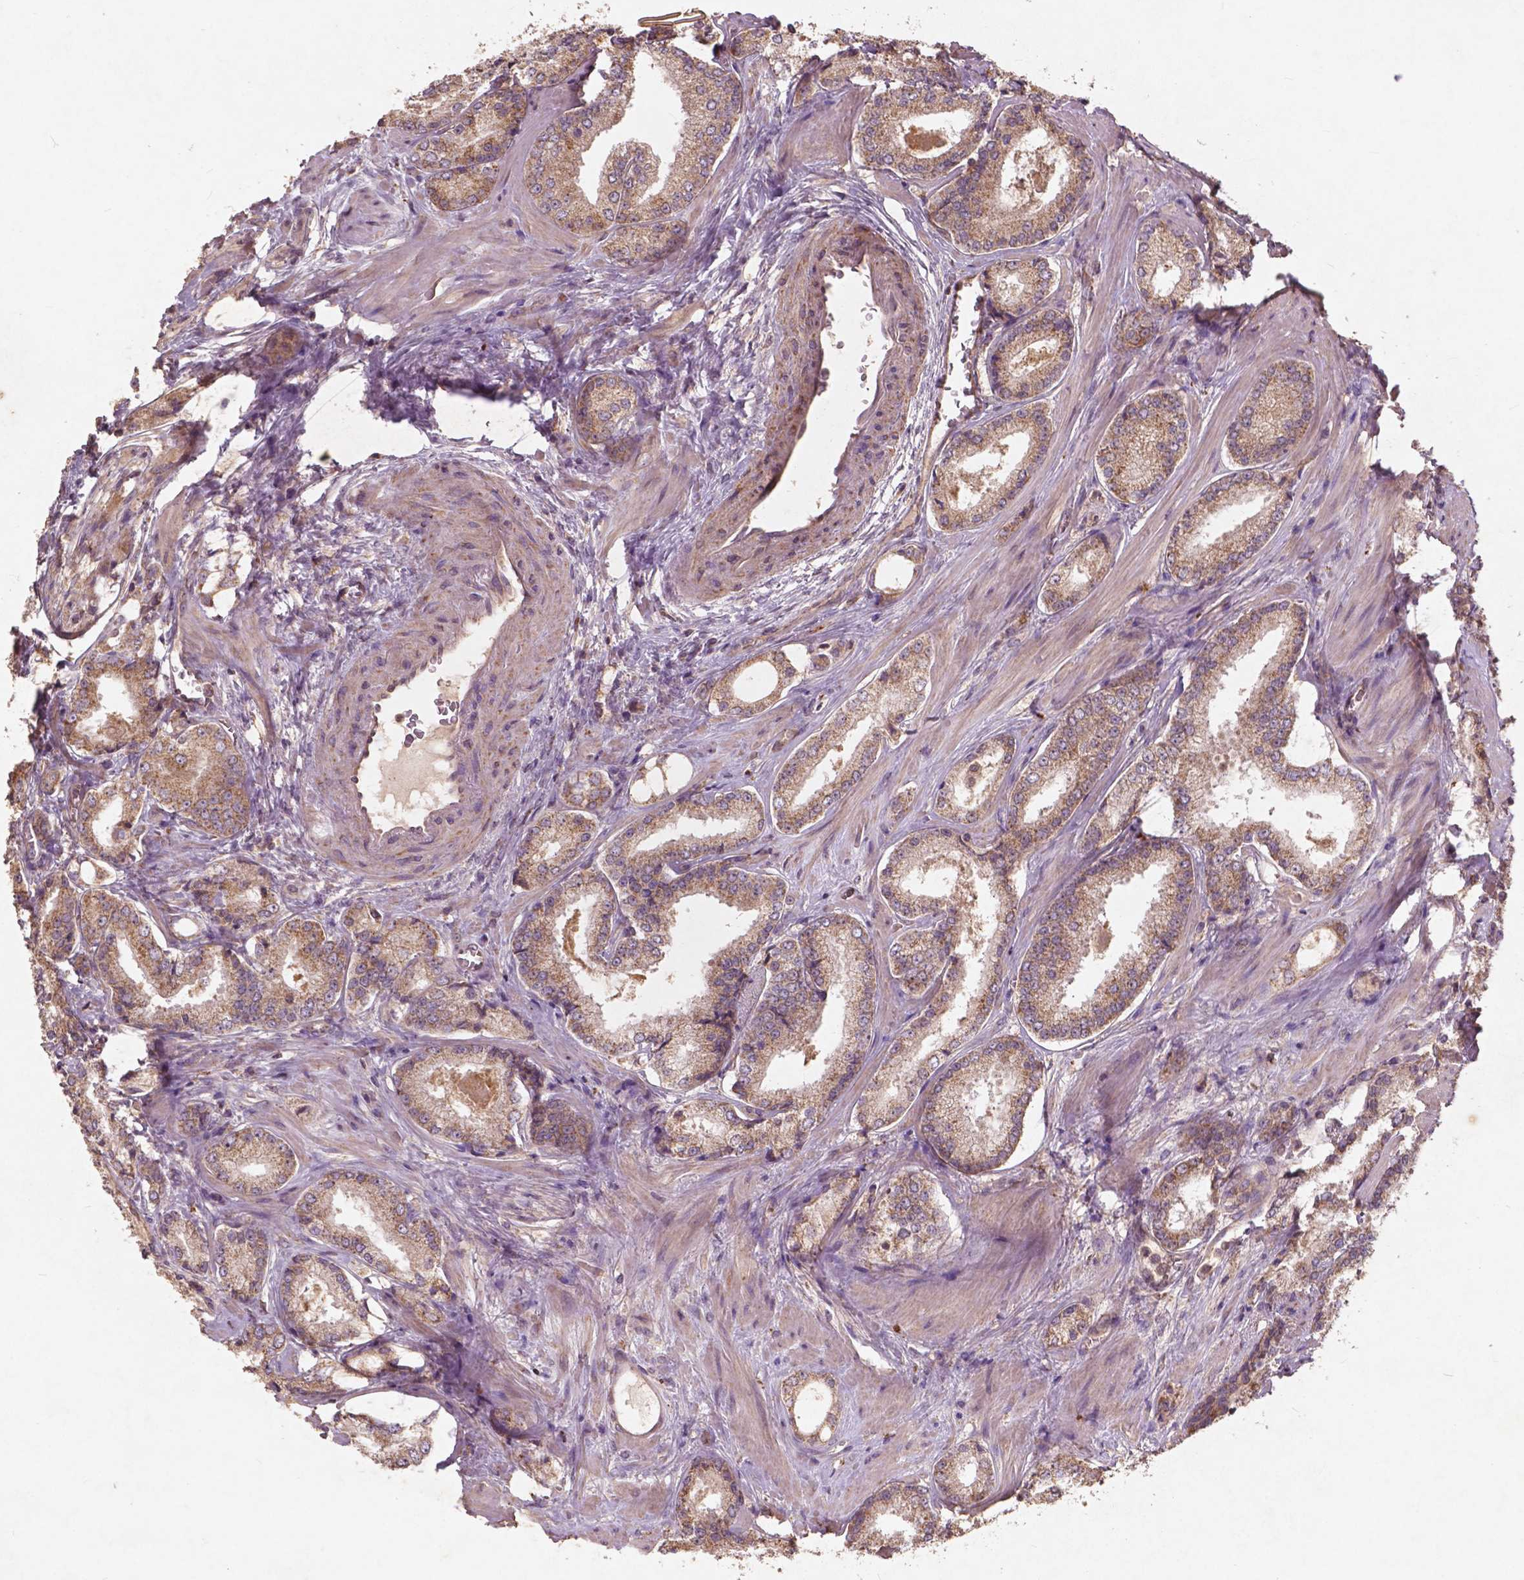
{"staining": {"intensity": "moderate", "quantity": "<25%", "location": "cytoplasmic/membranous"}, "tissue": "prostate cancer", "cell_type": "Tumor cells", "image_type": "cancer", "snomed": [{"axis": "morphology", "description": "Adenocarcinoma, Low grade"}, {"axis": "topography", "description": "Prostate"}], "caption": "Protein positivity by IHC displays moderate cytoplasmic/membranous staining in approximately <25% of tumor cells in prostate cancer. Using DAB (brown) and hematoxylin (blue) stains, captured at high magnification using brightfield microscopy.", "gene": "ST6GALNAC5", "patient": {"sex": "male", "age": 56}}